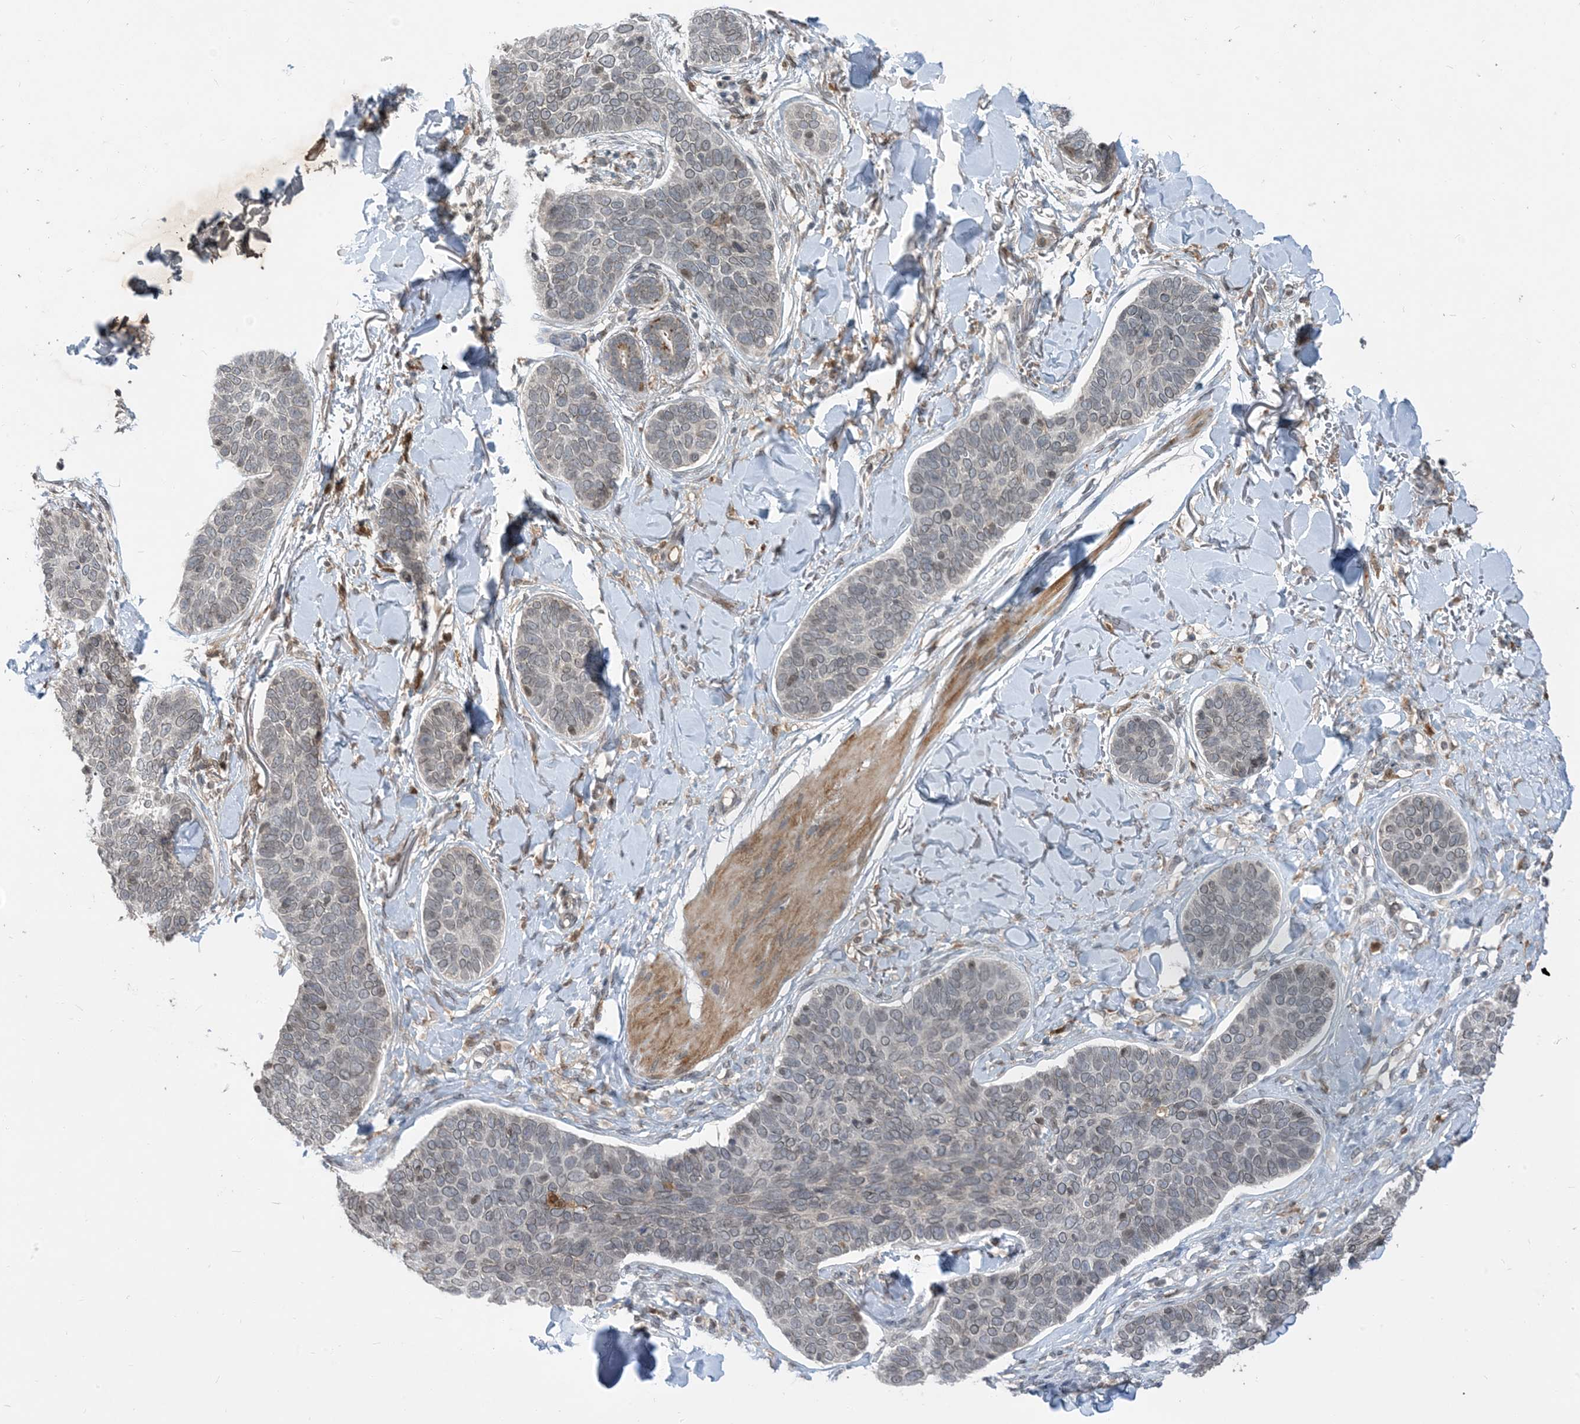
{"staining": {"intensity": "negative", "quantity": "none", "location": "none"}, "tissue": "skin cancer", "cell_type": "Tumor cells", "image_type": "cancer", "snomed": [{"axis": "morphology", "description": "Basal cell carcinoma"}, {"axis": "topography", "description": "Skin"}], "caption": "Human skin cancer stained for a protein using IHC reveals no expression in tumor cells.", "gene": "NAGK", "patient": {"sex": "male", "age": 85}}